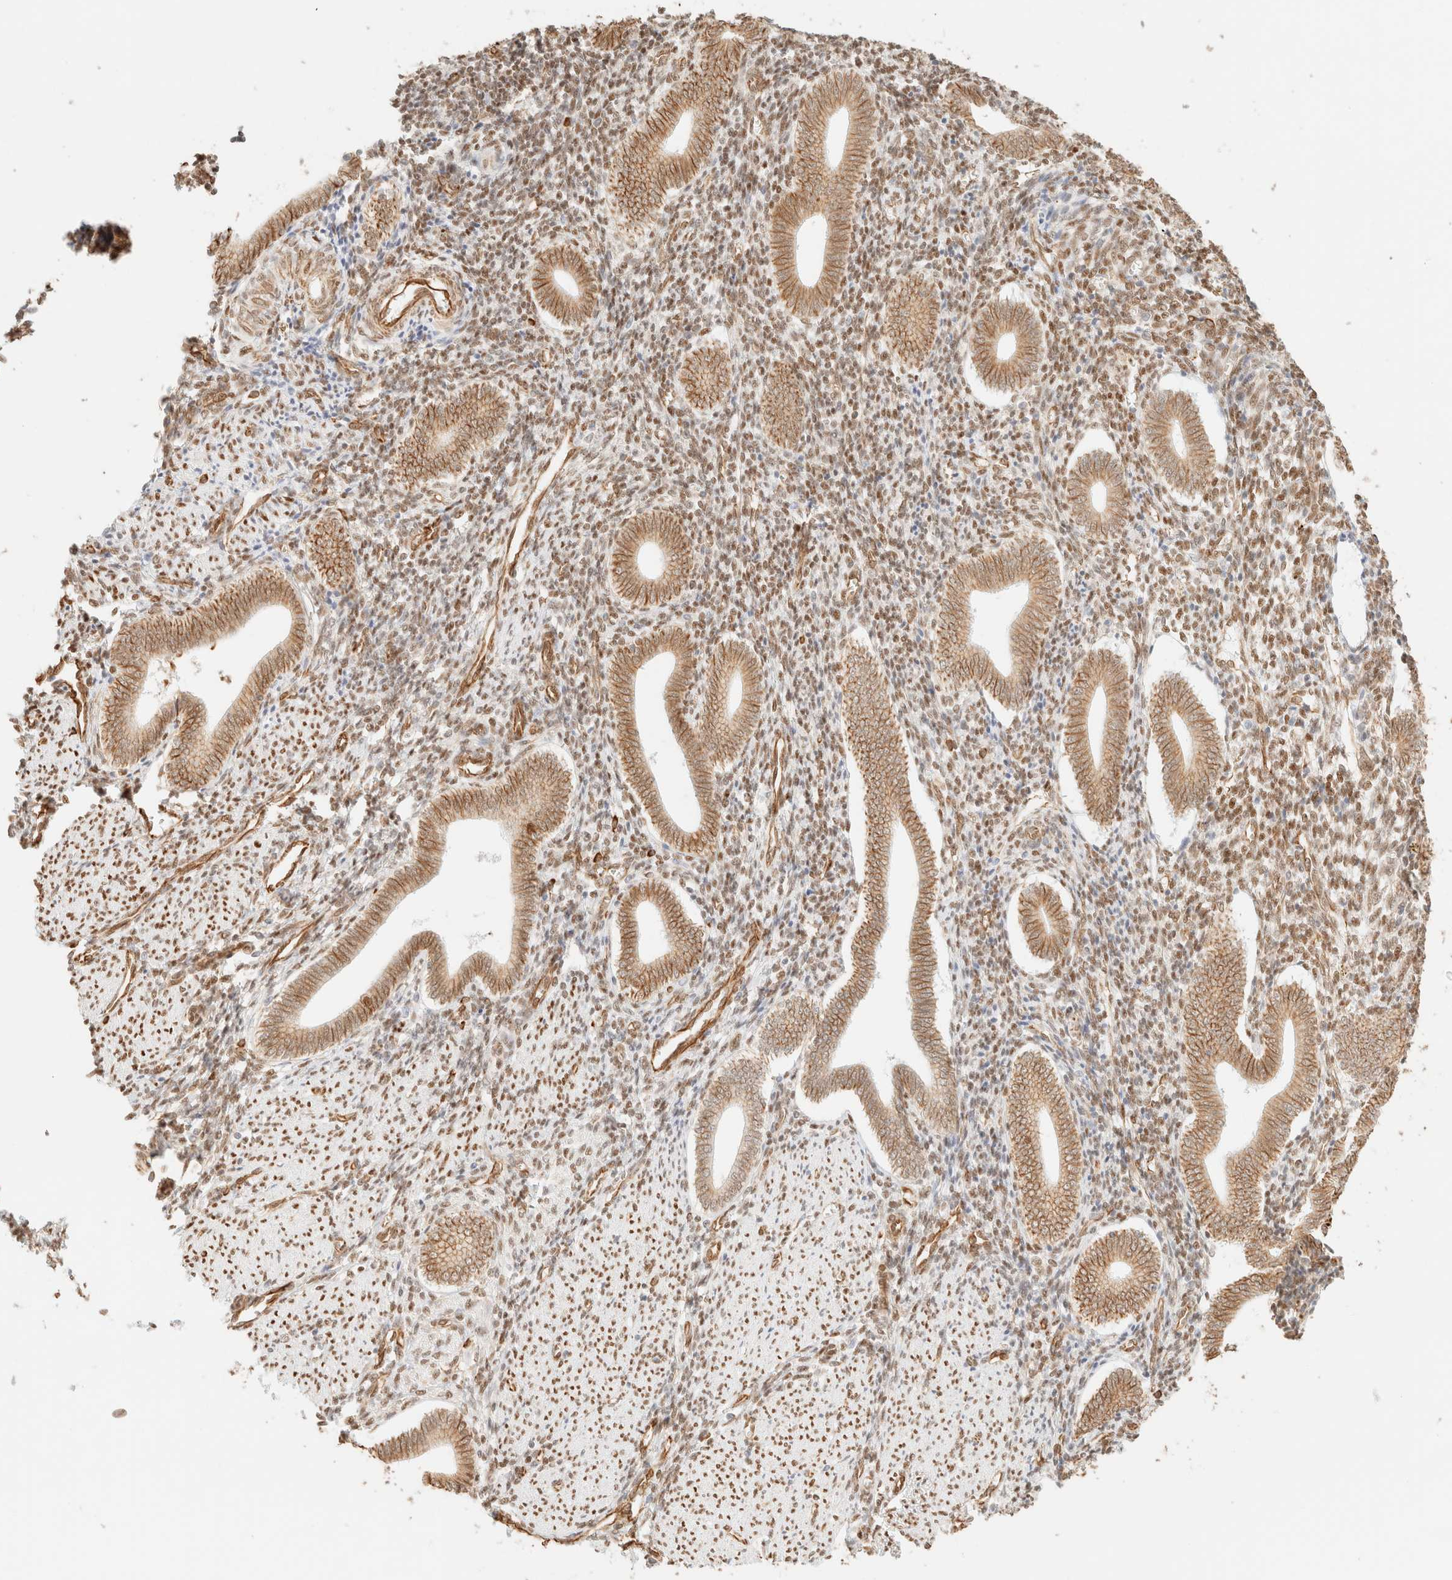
{"staining": {"intensity": "moderate", "quantity": ">75%", "location": "nuclear"}, "tissue": "endometrium", "cell_type": "Cells in endometrial stroma", "image_type": "normal", "snomed": [{"axis": "morphology", "description": "Normal tissue, NOS"}, {"axis": "topography", "description": "Uterus"}, {"axis": "topography", "description": "Endometrium"}], "caption": "This photomicrograph shows IHC staining of unremarkable human endometrium, with medium moderate nuclear staining in approximately >75% of cells in endometrial stroma.", "gene": "ZSCAN18", "patient": {"sex": "female", "age": 33}}